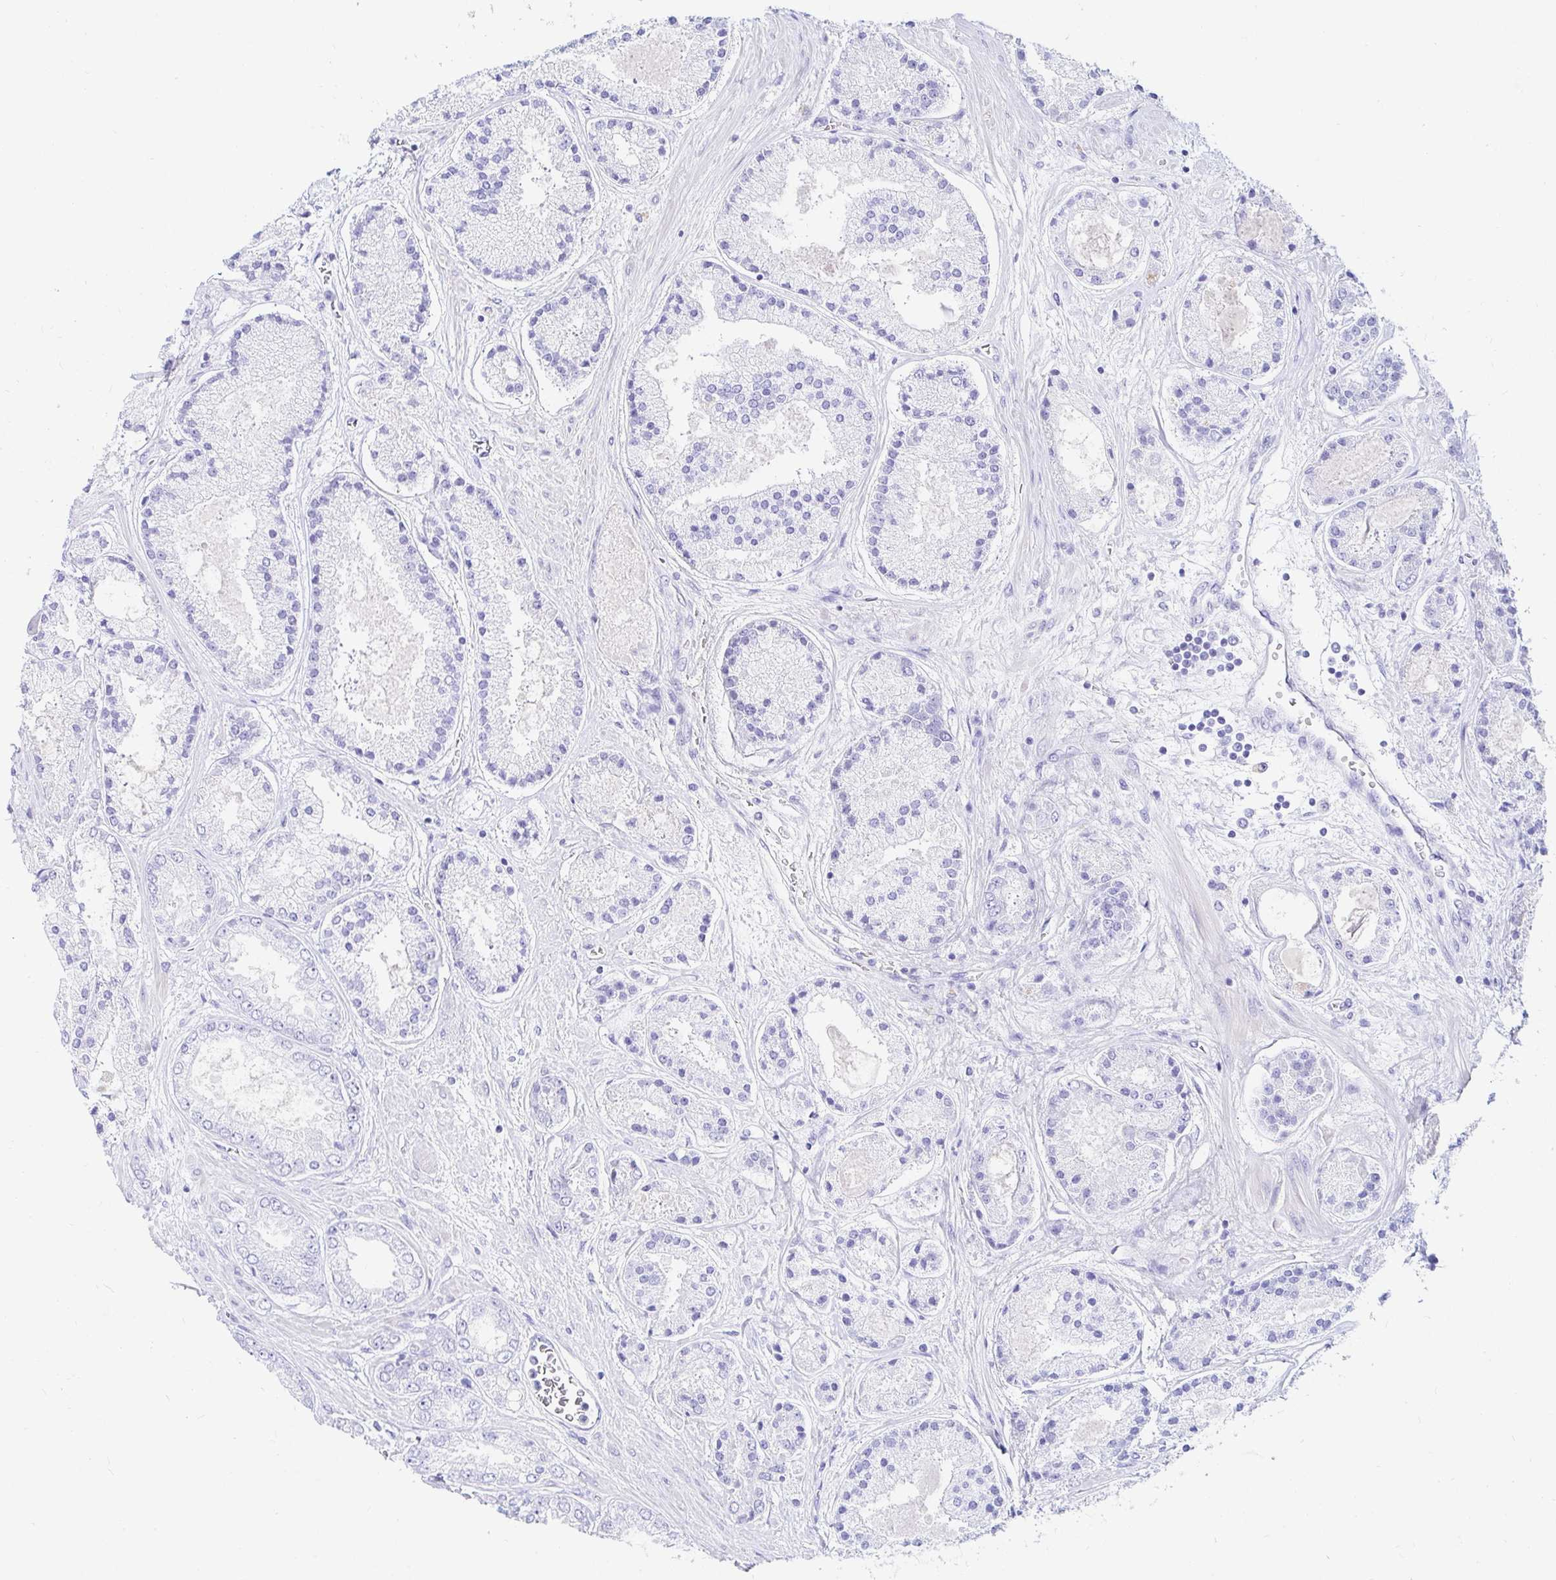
{"staining": {"intensity": "negative", "quantity": "none", "location": "none"}, "tissue": "prostate cancer", "cell_type": "Tumor cells", "image_type": "cancer", "snomed": [{"axis": "morphology", "description": "Adenocarcinoma, High grade"}, {"axis": "topography", "description": "Prostate"}], "caption": "Immunohistochemistry photomicrograph of high-grade adenocarcinoma (prostate) stained for a protein (brown), which shows no expression in tumor cells.", "gene": "NR2E1", "patient": {"sex": "male", "age": 67}}